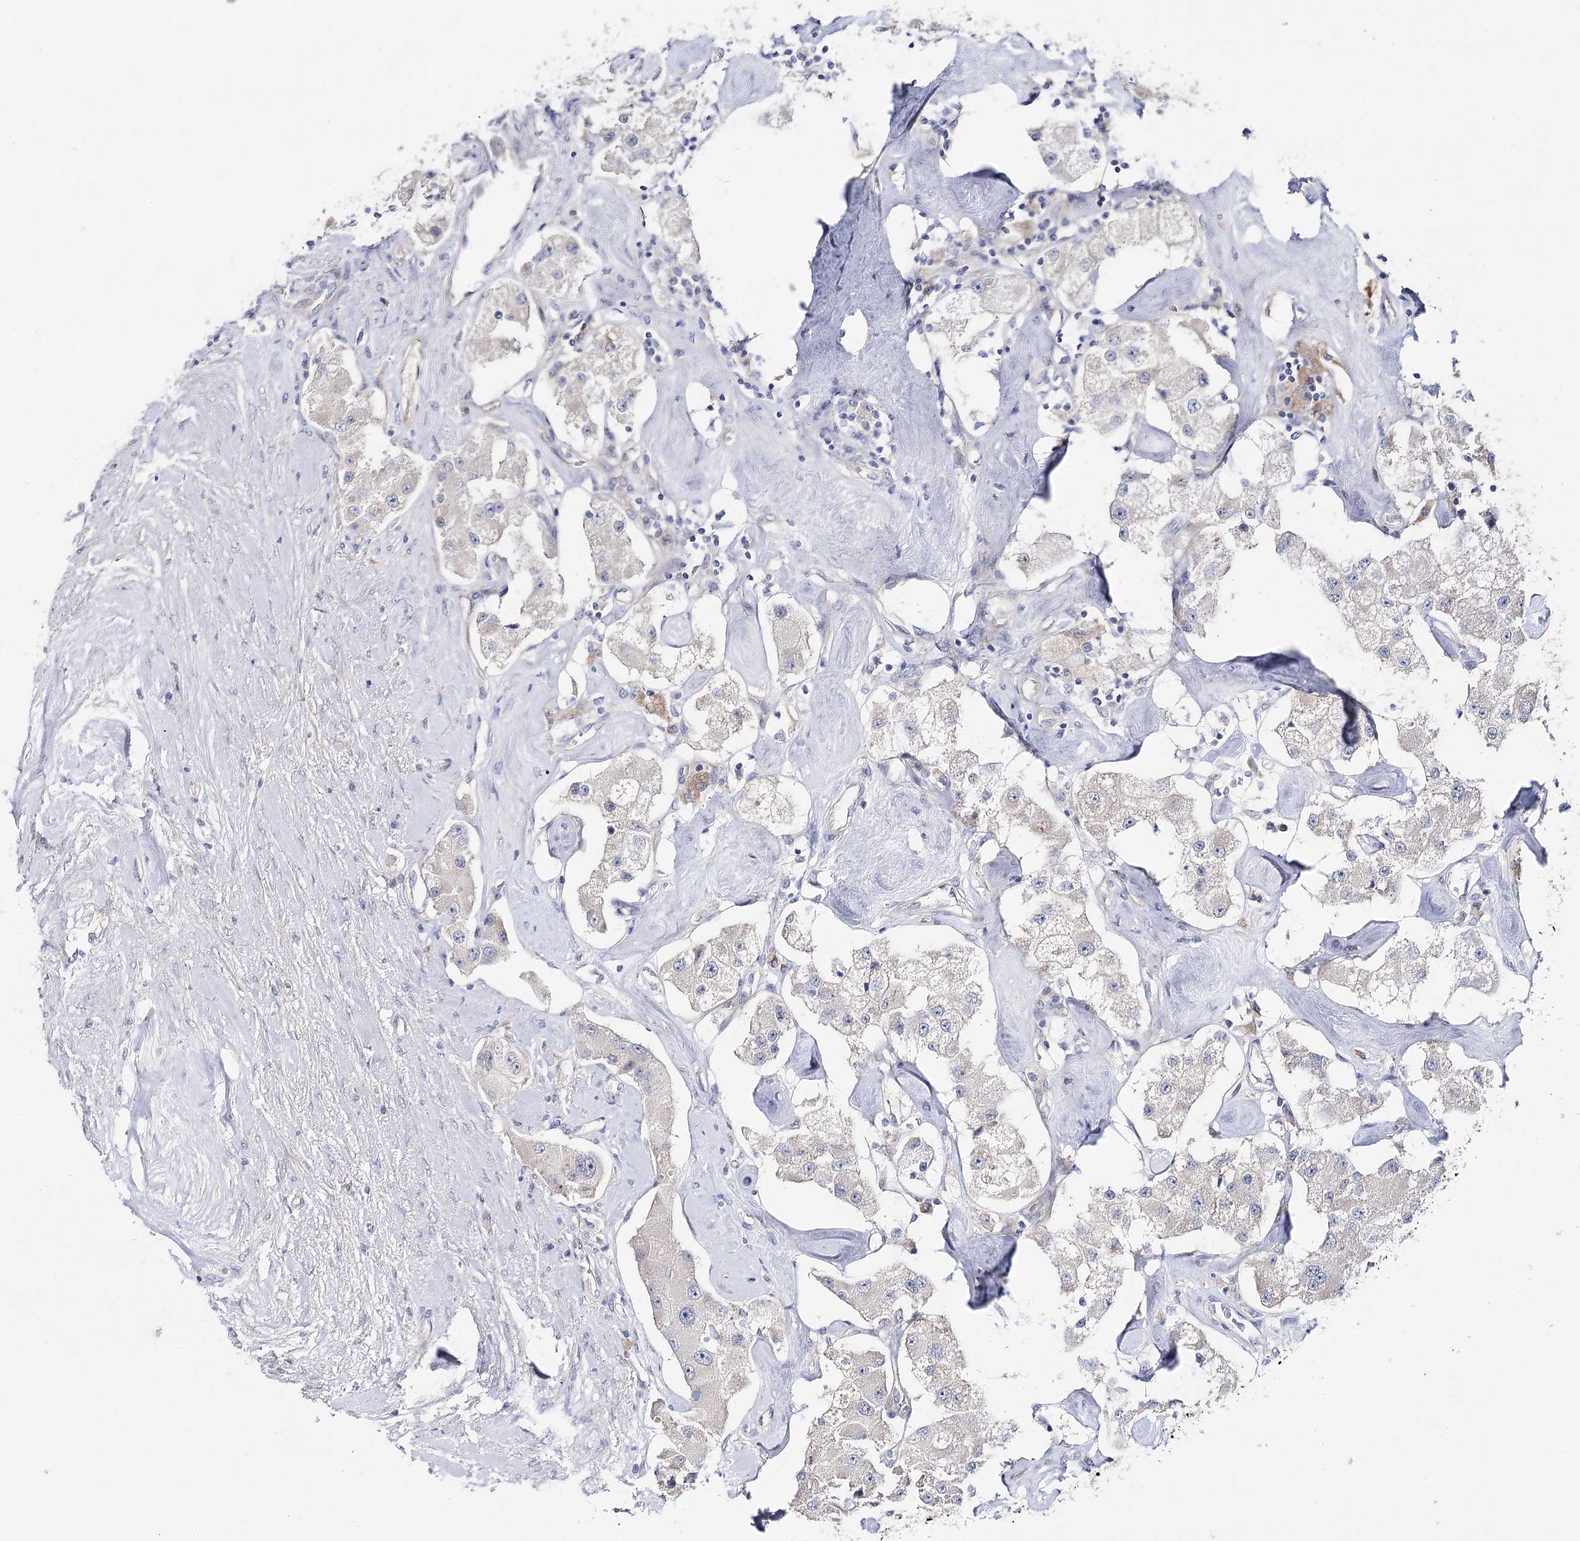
{"staining": {"intensity": "negative", "quantity": "none", "location": "none"}, "tissue": "carcinoid", "cell_type": "Tumor cells", "image_type": "cancer", "snomed": [{"axis": "morphology", "description": "Carcinoid, malignant, NOS"}, {"axis": "topography", "description": "Pancreas"}], "caption": "Immunohistochemical staining of carcinoid exhibits no significant expression in tumor cells. Brightfield microscopy of immunohistochemistry (IHC) stained with DAB (brown) and hematoxylin (blue), captured at high magnification.", "gene": "LRRC14B", "patient": {"sex": "male", "age": 41}}